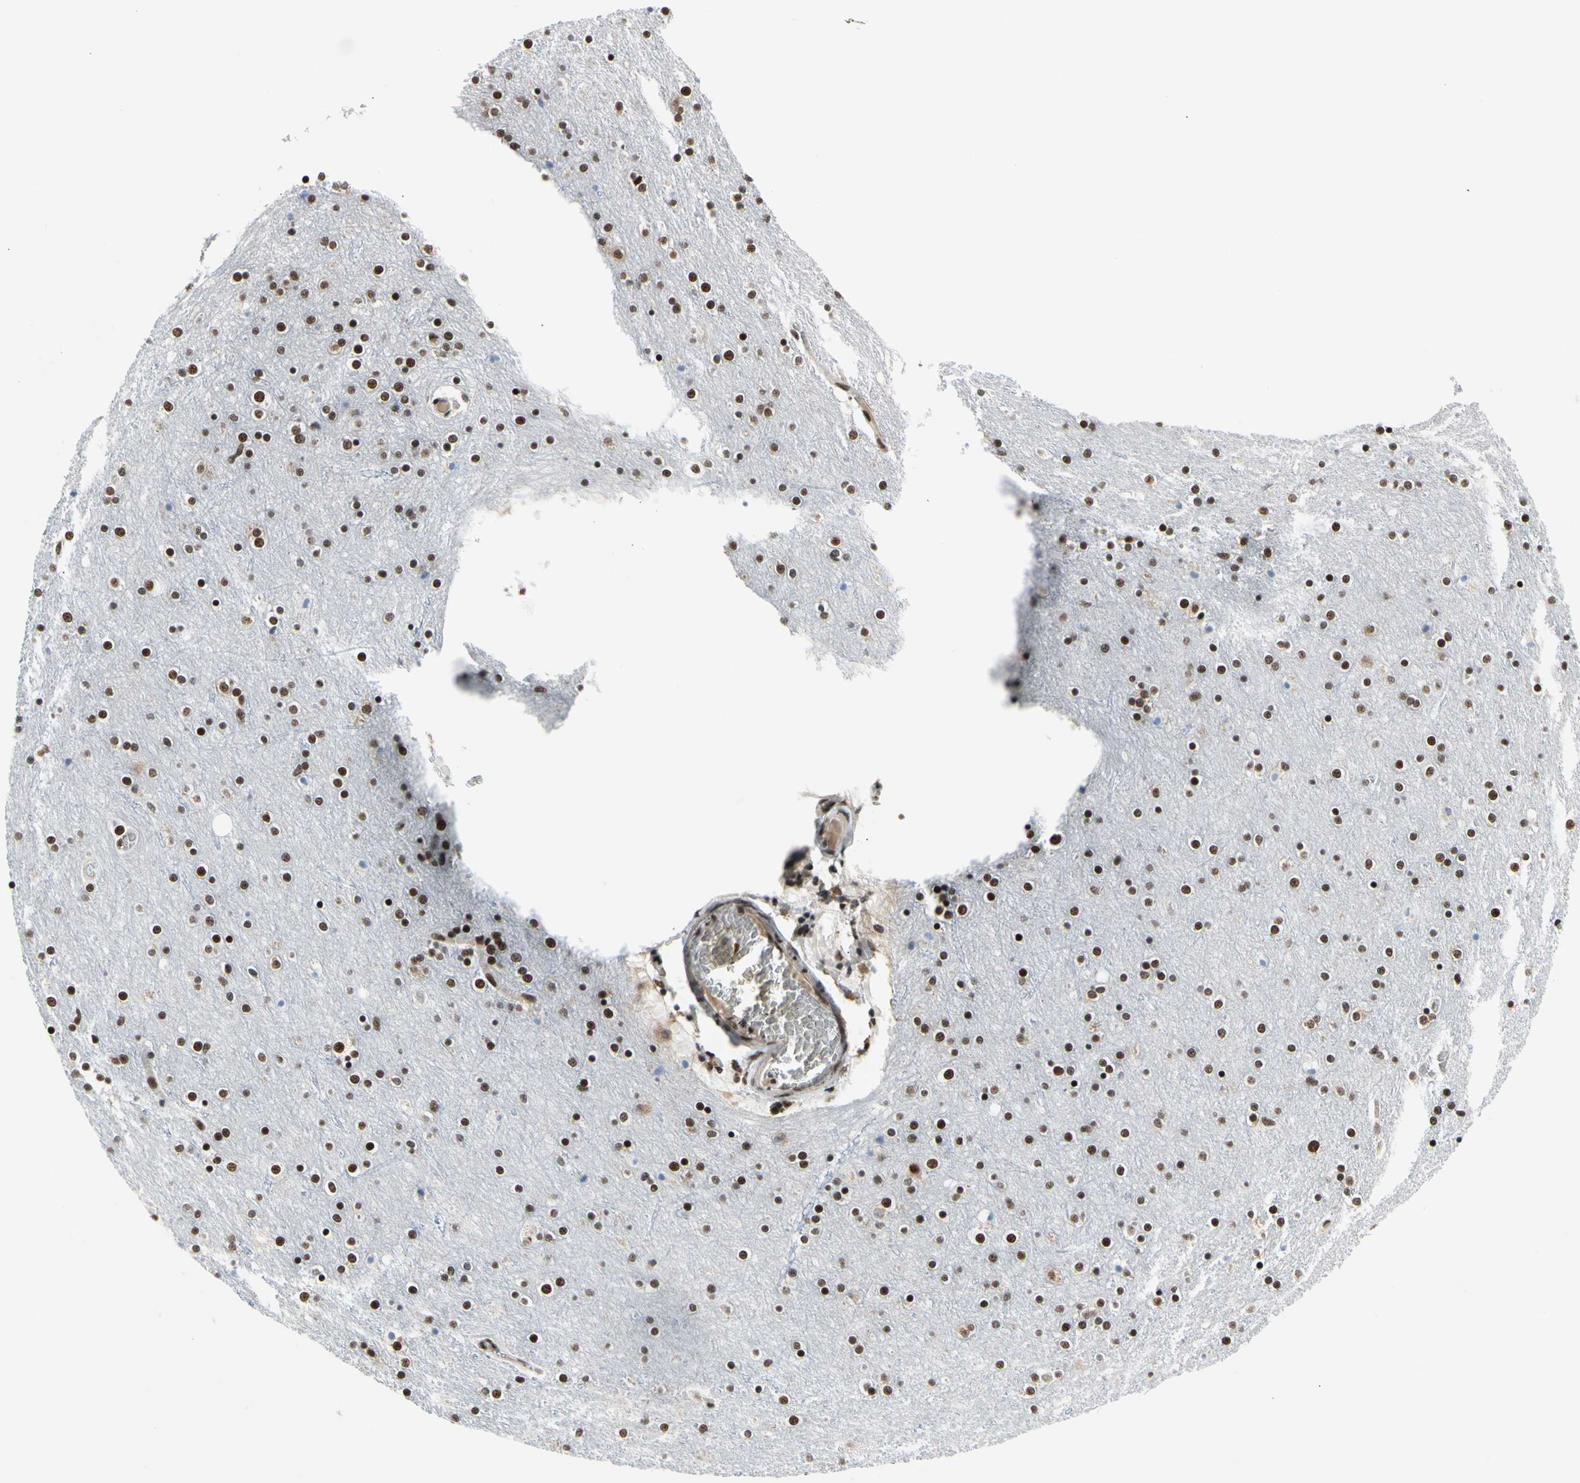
{"staining": {"intensity": "strong", "quantity": ">75%", "location": "nuclear"}, "tissue": "cerebral cortex", "cell_type": "Endothelial cells", "image_type": "normal", "snomed": [{"axis": "morphology", "description": "Normal tissue, NOS"}, {"axis": "topography", "description": "Cerebral cortex"}], "caption": "This micrograph demonstrates immunohistochemistry (IHC) staining of normal human cerebral cortex, with high strong nuclear expression in about >75% of endothelial cells.", "gene": "SRSF11", "patient": {"sex": "female", "age": 54}}